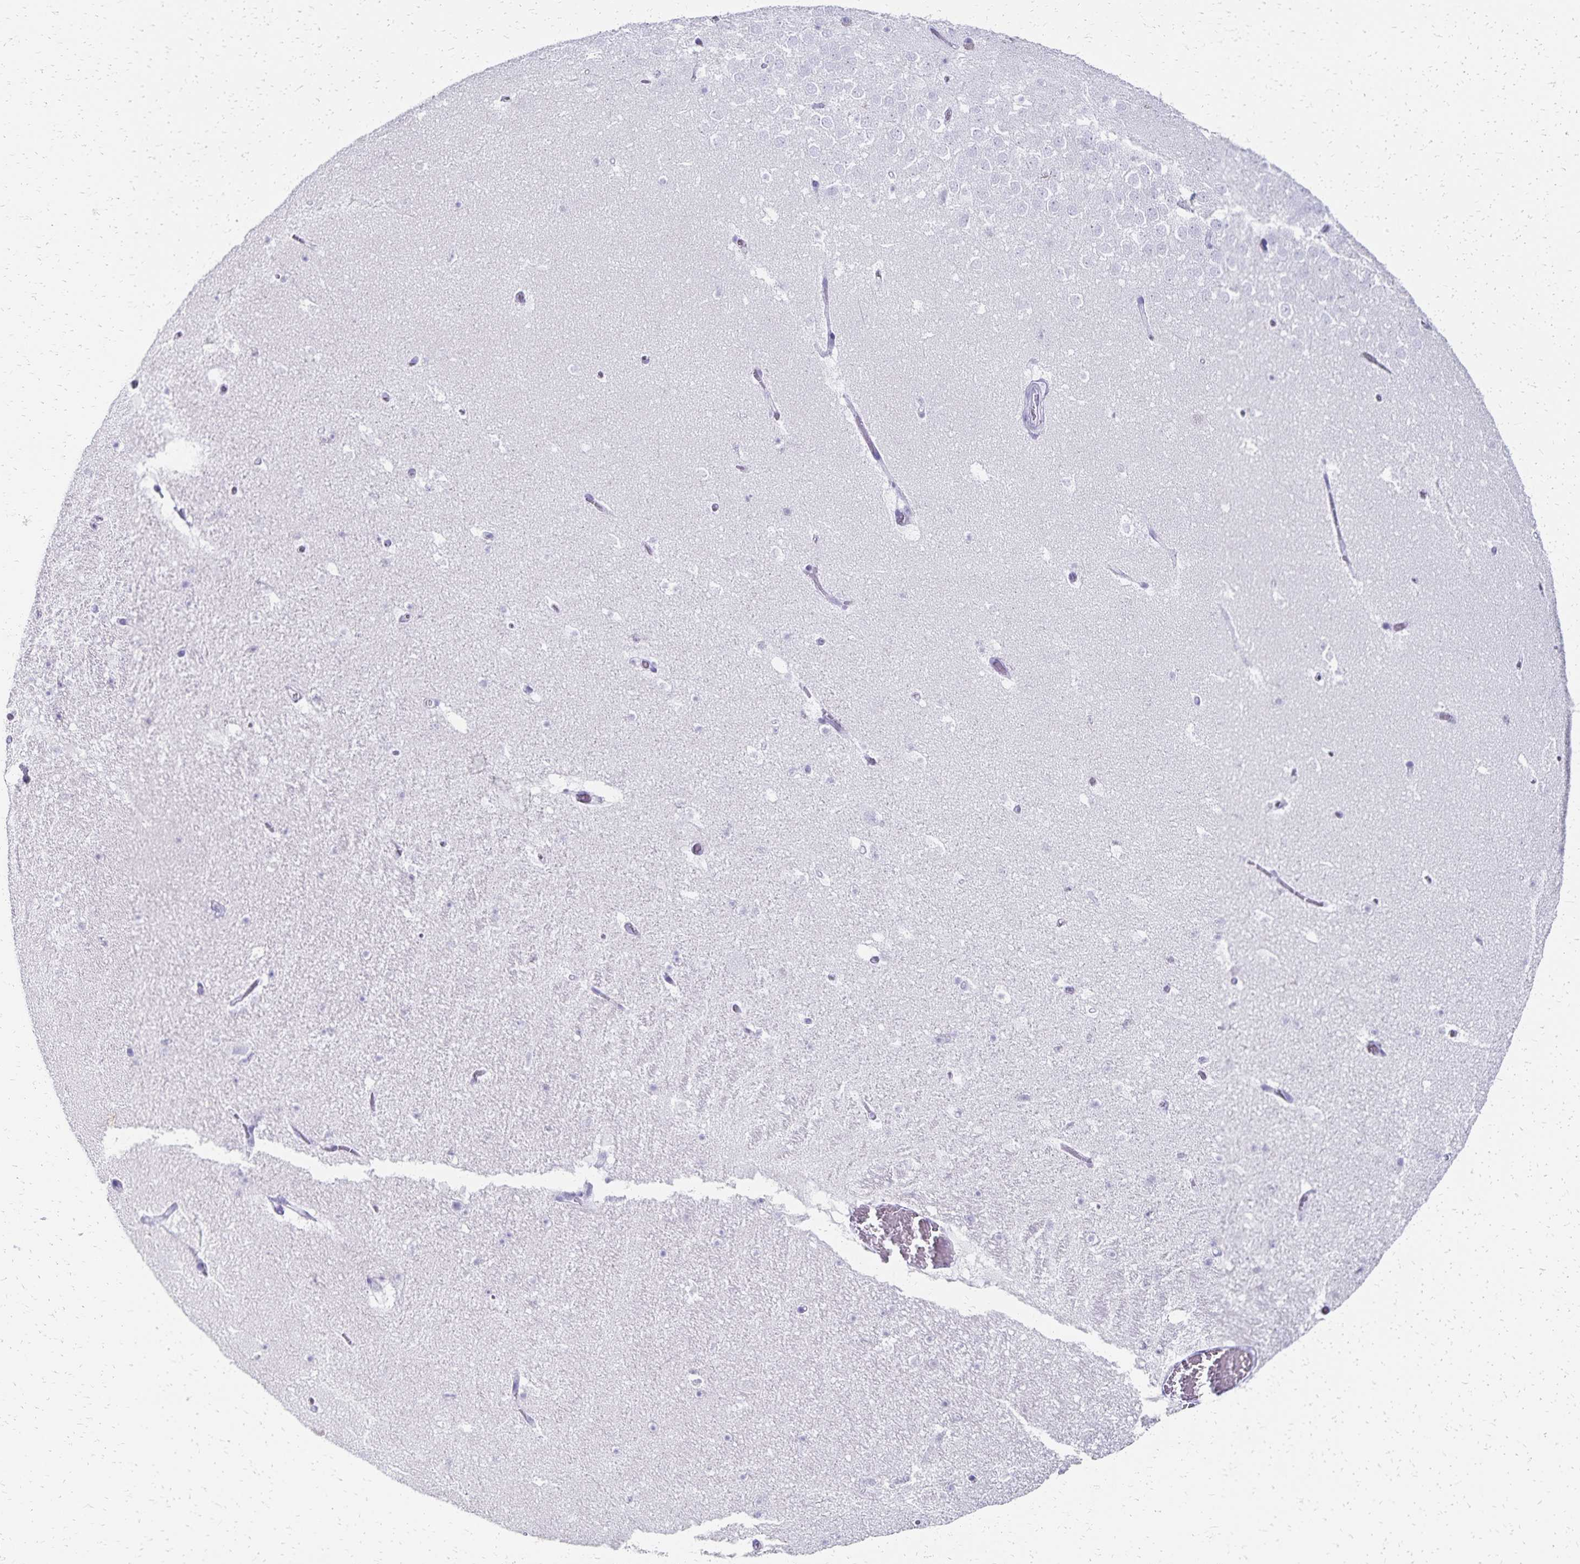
{"staining": {"intensity": "negative", "quantity": "none", "location": "none"}, "tissue": "hippocampus", "cell_type": "Glial cells", "image_type": "normal", "snomed": [{"axis": "morphology", "description": "Normal tissue, NOS"}, {"axis": "topography", "description": "Hippocampus"}], "caption": "Immunohistochemistry (IHC) photomicrograph of normal human hippocampus stained for a protein (brown), which shows no expression in glial cells. (Stains: DAB immunohistochemistry (IHC) with hematoxylin counter stain, Microscopy: brightfield microscopy at high magnification).", "gene": "GIP", "patient": {"sex": "female", "age": 42}}